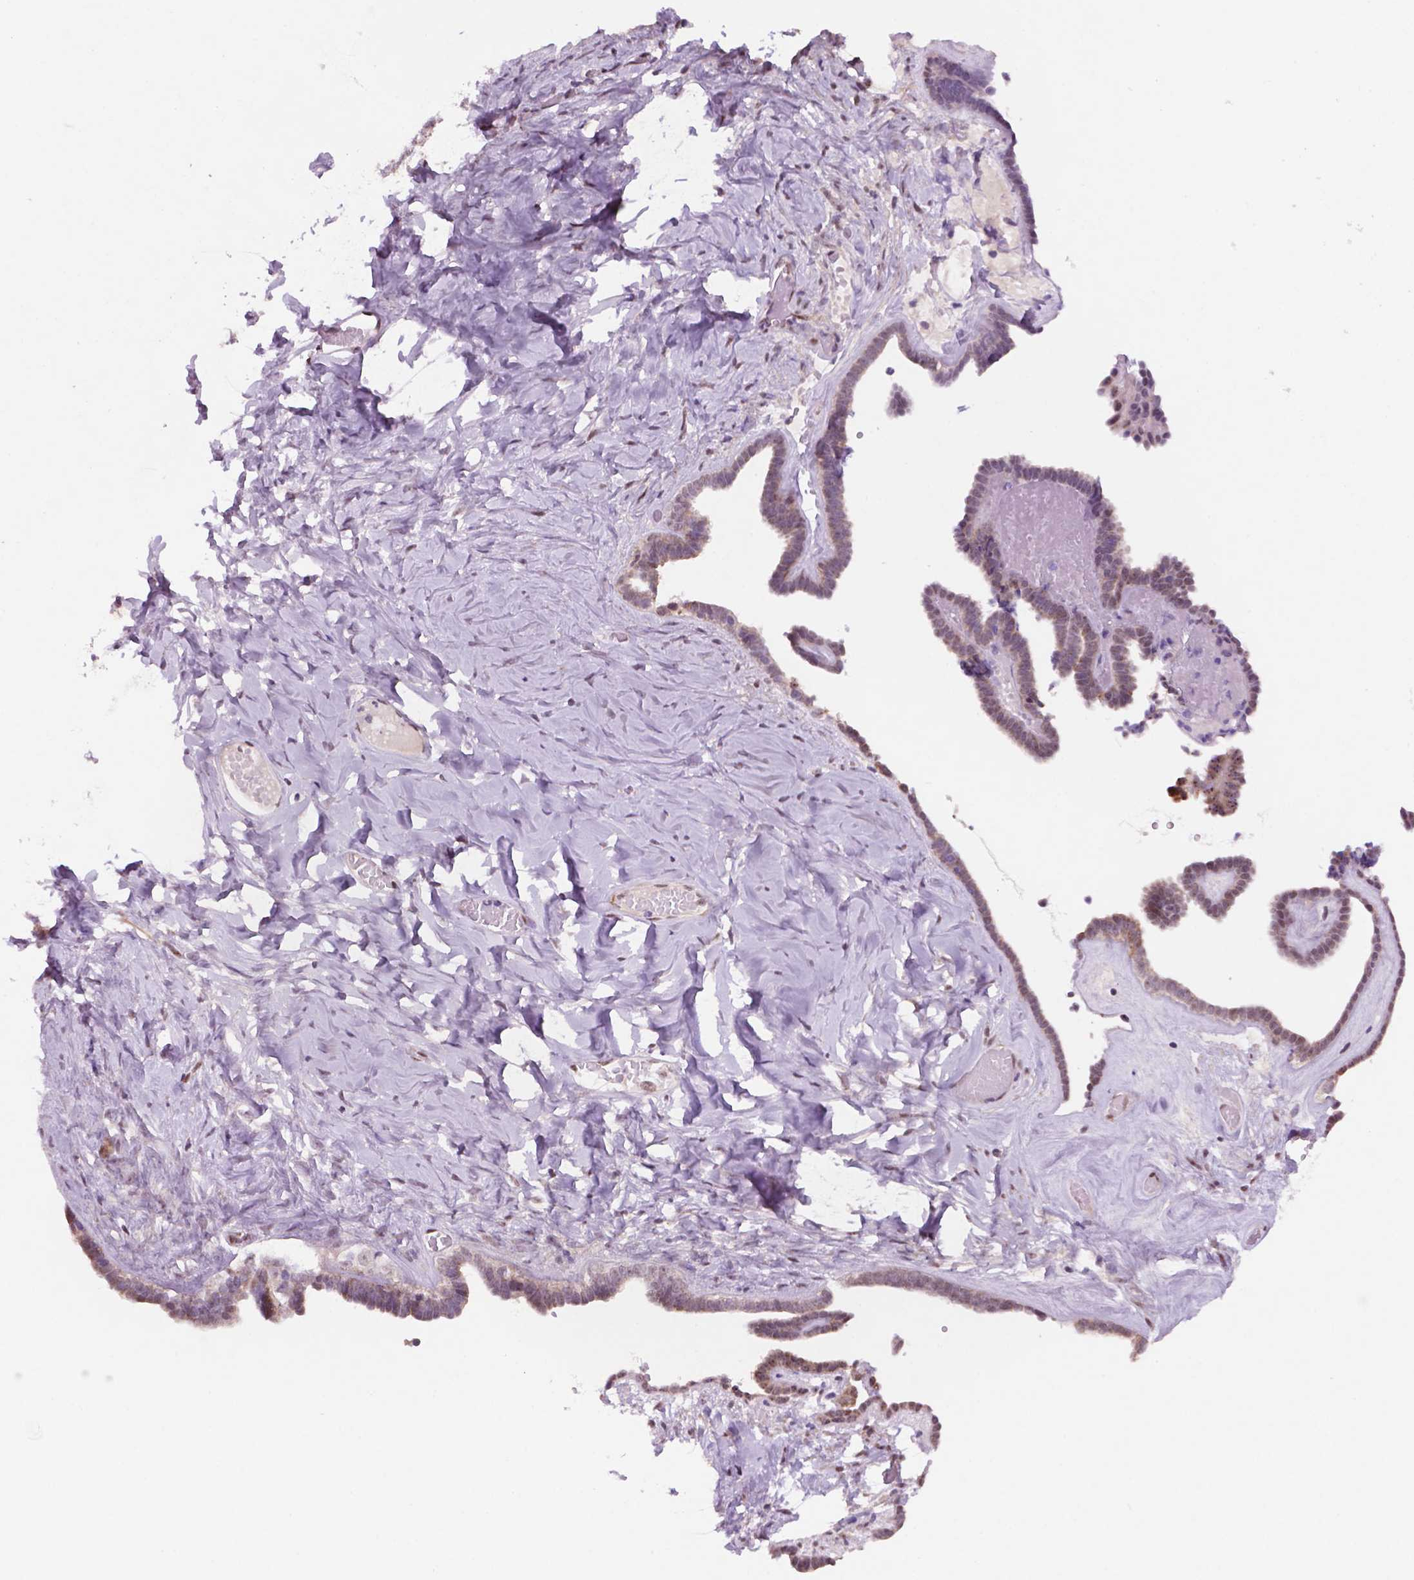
{"staining": {"intensity": "weak", "quantity": "25%-75%", "location": "cytoplasmic/membranous,nuclear"}, "tissue": "ovarian cancer", "cell_type": "Tumor cells", "image_type": "cancer", "snomed": [{"axis": "morphology", "description": "Cystadenocarcinoma, serous, NOS"}, {"axis": "topography", "description": "Ovary"}], "caption": "IHC image of neoplastic tissue: ovarian cancer stained using IHC reveals low levels of weak protein expression localized specifically in the cytoplasmic/membranous and nuclear of tumor cells, appearing as a cytoplasmic/membranous and nuclear brown color.", "gene": "C18orf21", "patient": {"sex": "female", "age": 71}}